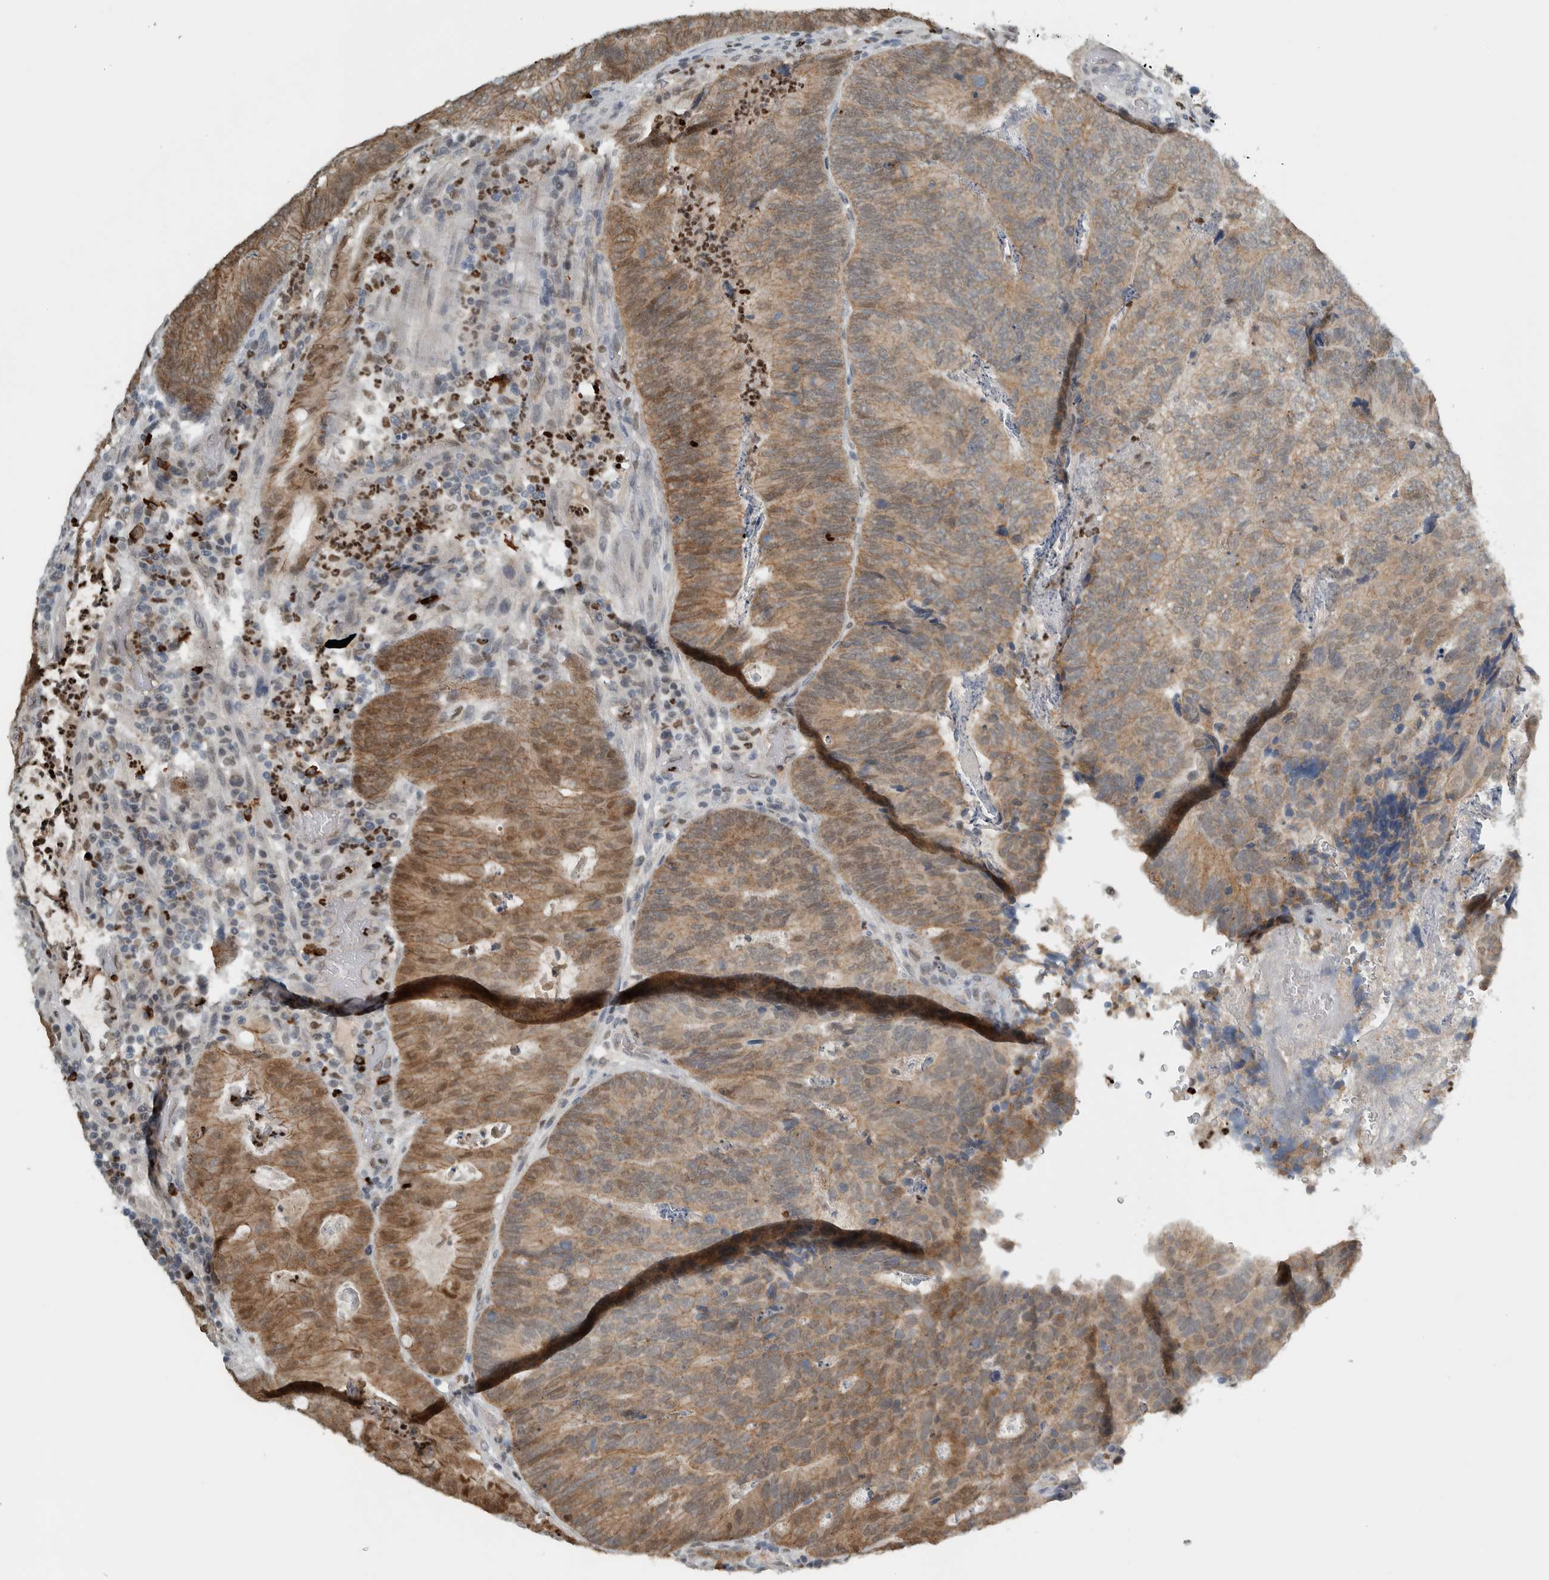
{"staining": {"intensity": "moderate", "quantity": ">75%", "location": "cytoplasmic/membranous,nuclear"}, "tissue": "colorectal cancer", "cell_type": "Tumor cells", "image_type": "cancer", "snomed": [{"axis": "morphology", "description": "Adenocarcinoma, NOS"}, {"axis": "topography", "description": "Colon"}], "caption": "IHC (DAB) staining of human adenocarcinoma (colorectal) reveals moderate cytoplasmic/membranous and nuclear protein staining in about >75% of tumor cells. (Stains: DAB (3,3'-diaminobenzidine) in brown, nuclei in blue, Microscopy: brightfield microscopy at high magnification).", "gene": "ADPRM", "patient": {"sex": "female", "age": 67}}